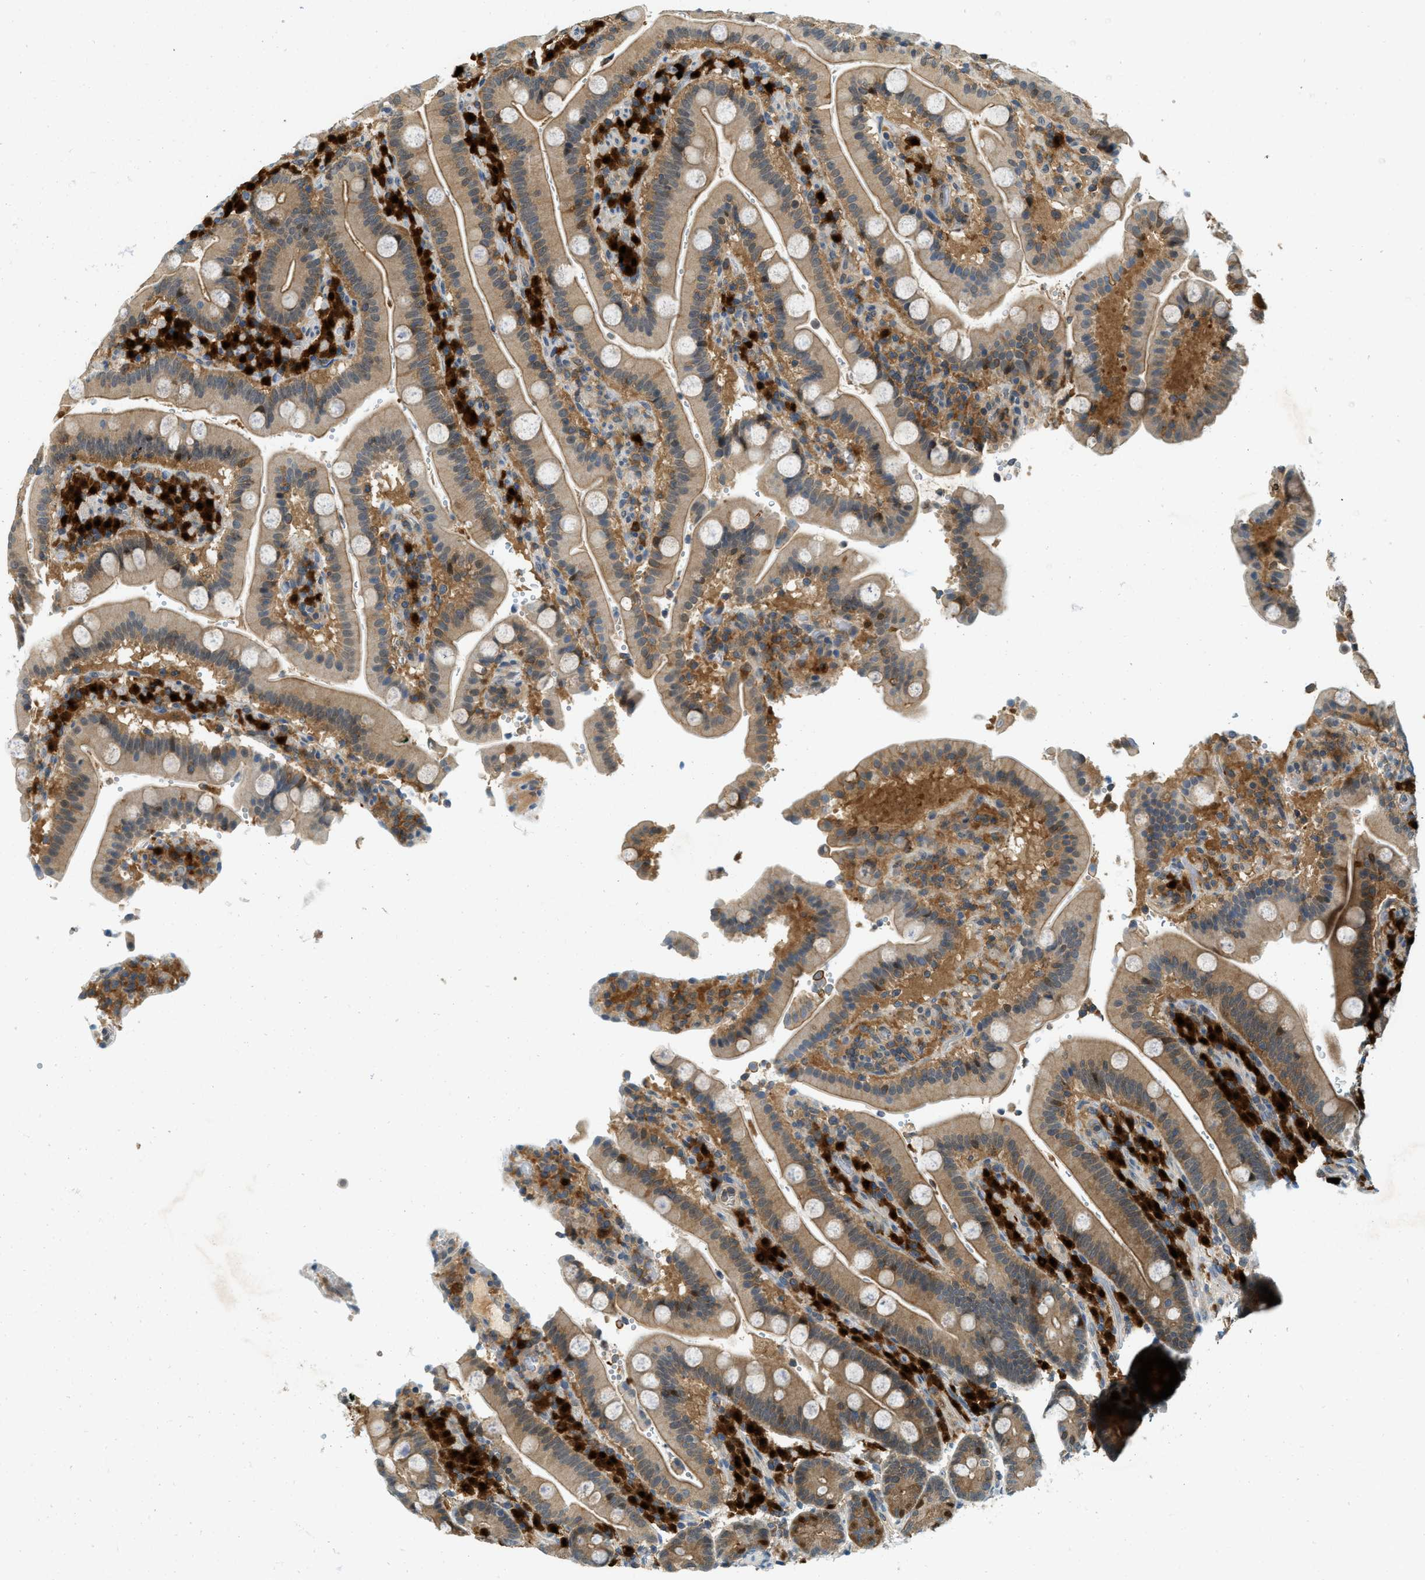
{"staining": {"intensity": "weak", "quantity": "25%-75%", "location": "cytoplasmic/membranous,nuclear"}, "tissue": "duodenum", "cell_type": "Glandular cells", "image_type": "normal", "snomed": [{"axis": "morphology", "description": "Normal tissue, NOS"}, {"axis": "topography", "description": "Small intestine, NOS"}], "caption": "Brown immunohistochemical staining in unremarkable human duodenum shows weak cytoplasmic/membranous,nuclear positivity in about 25%-75% of glandular cells.", "gene": "GMPPB", "patient": {"sex": "female", "age": 71}}